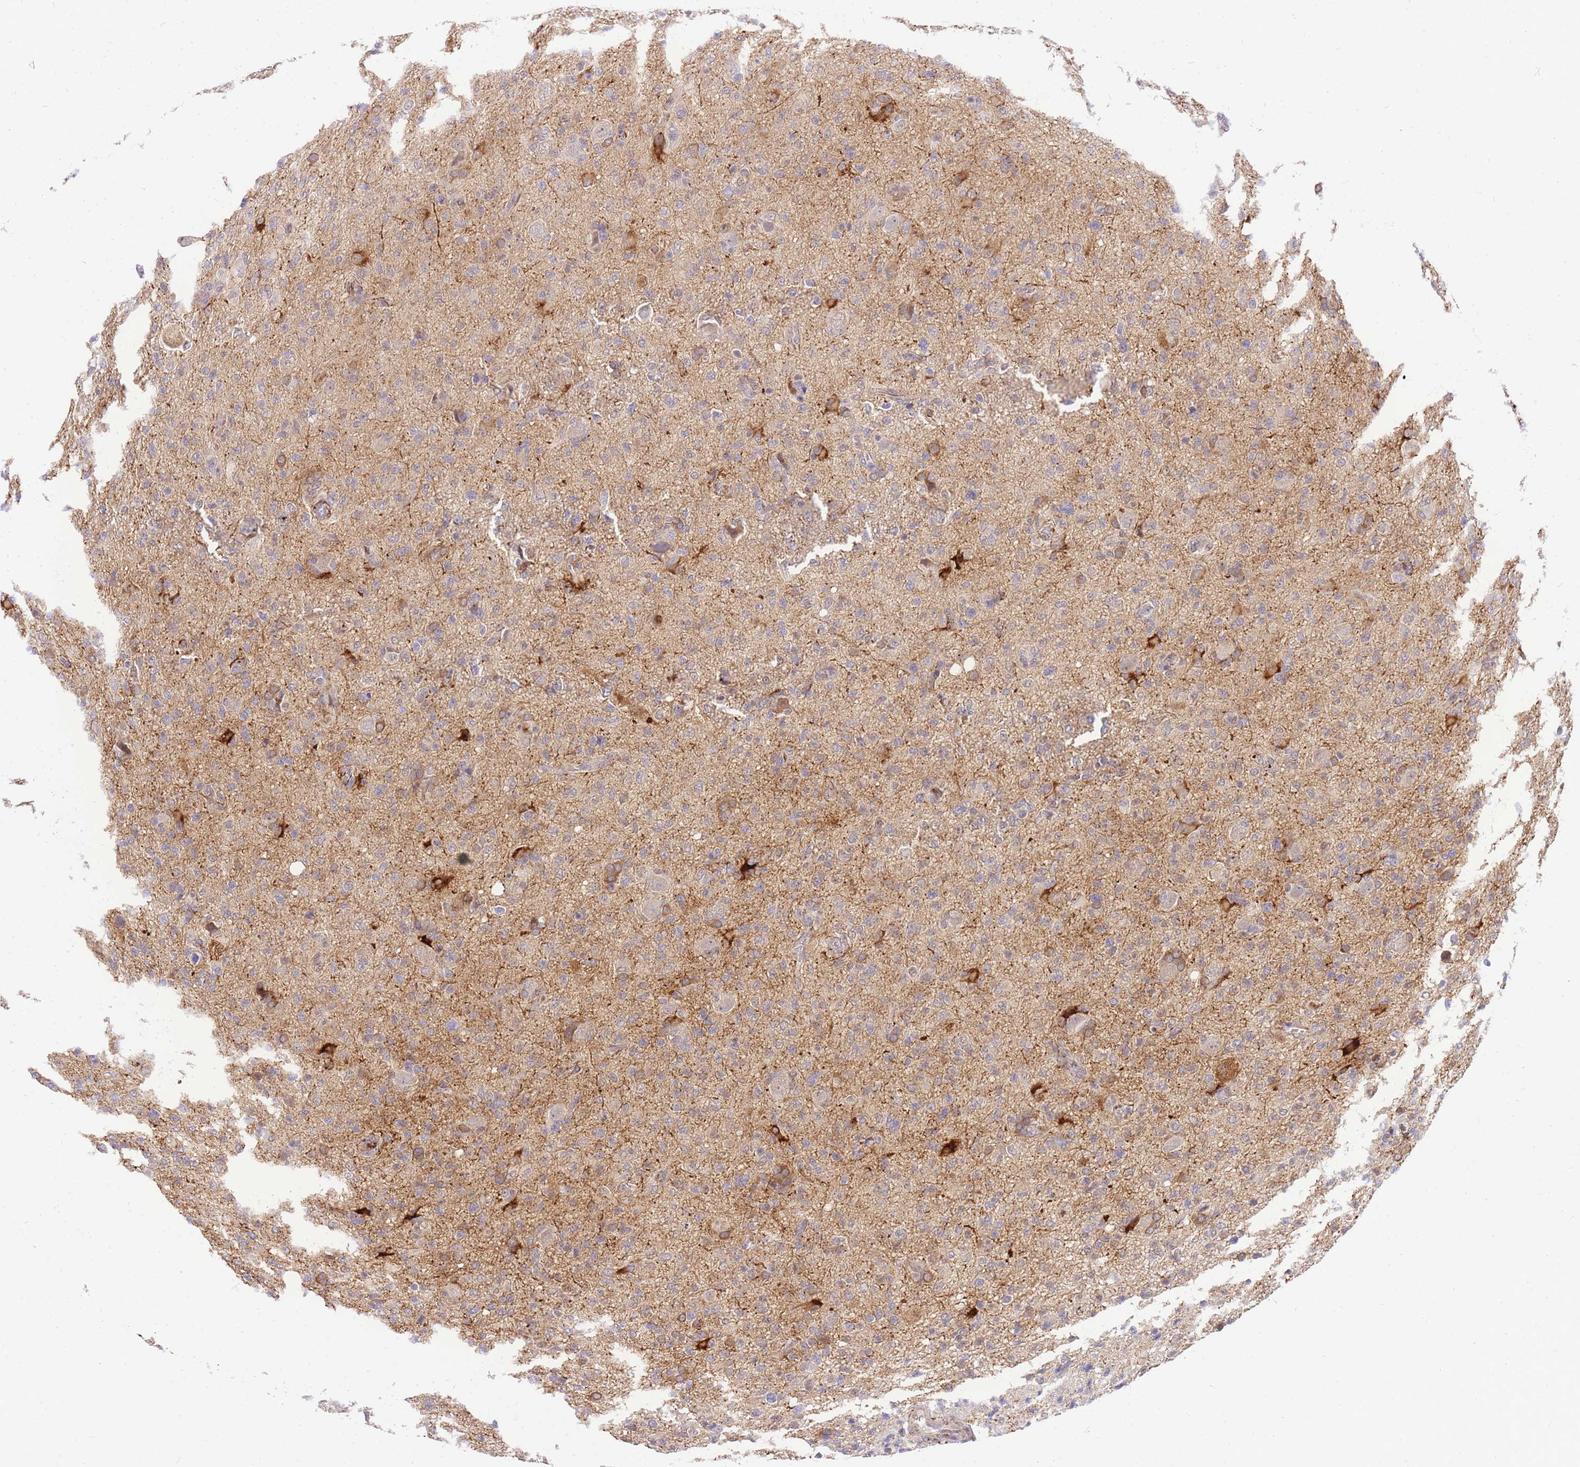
{"staining": {"intensity": "negative", "quantity": "none", "location": "none"}, "tissue": "glioma", "cell_type": "Tumor cells", "image_type": "cancer", "snomed": [{"axis": "morphology", "description": "Glioma, malignant, High grade"}, {"axis": "topography", "description": "Brain"}], "caption": "Immunohistochemistry of human malignant glioma (high-grade) exhibits no expression in tumor cells.", "gene": "S100PBP", "patient": {"sex": "female", "age": 57}}